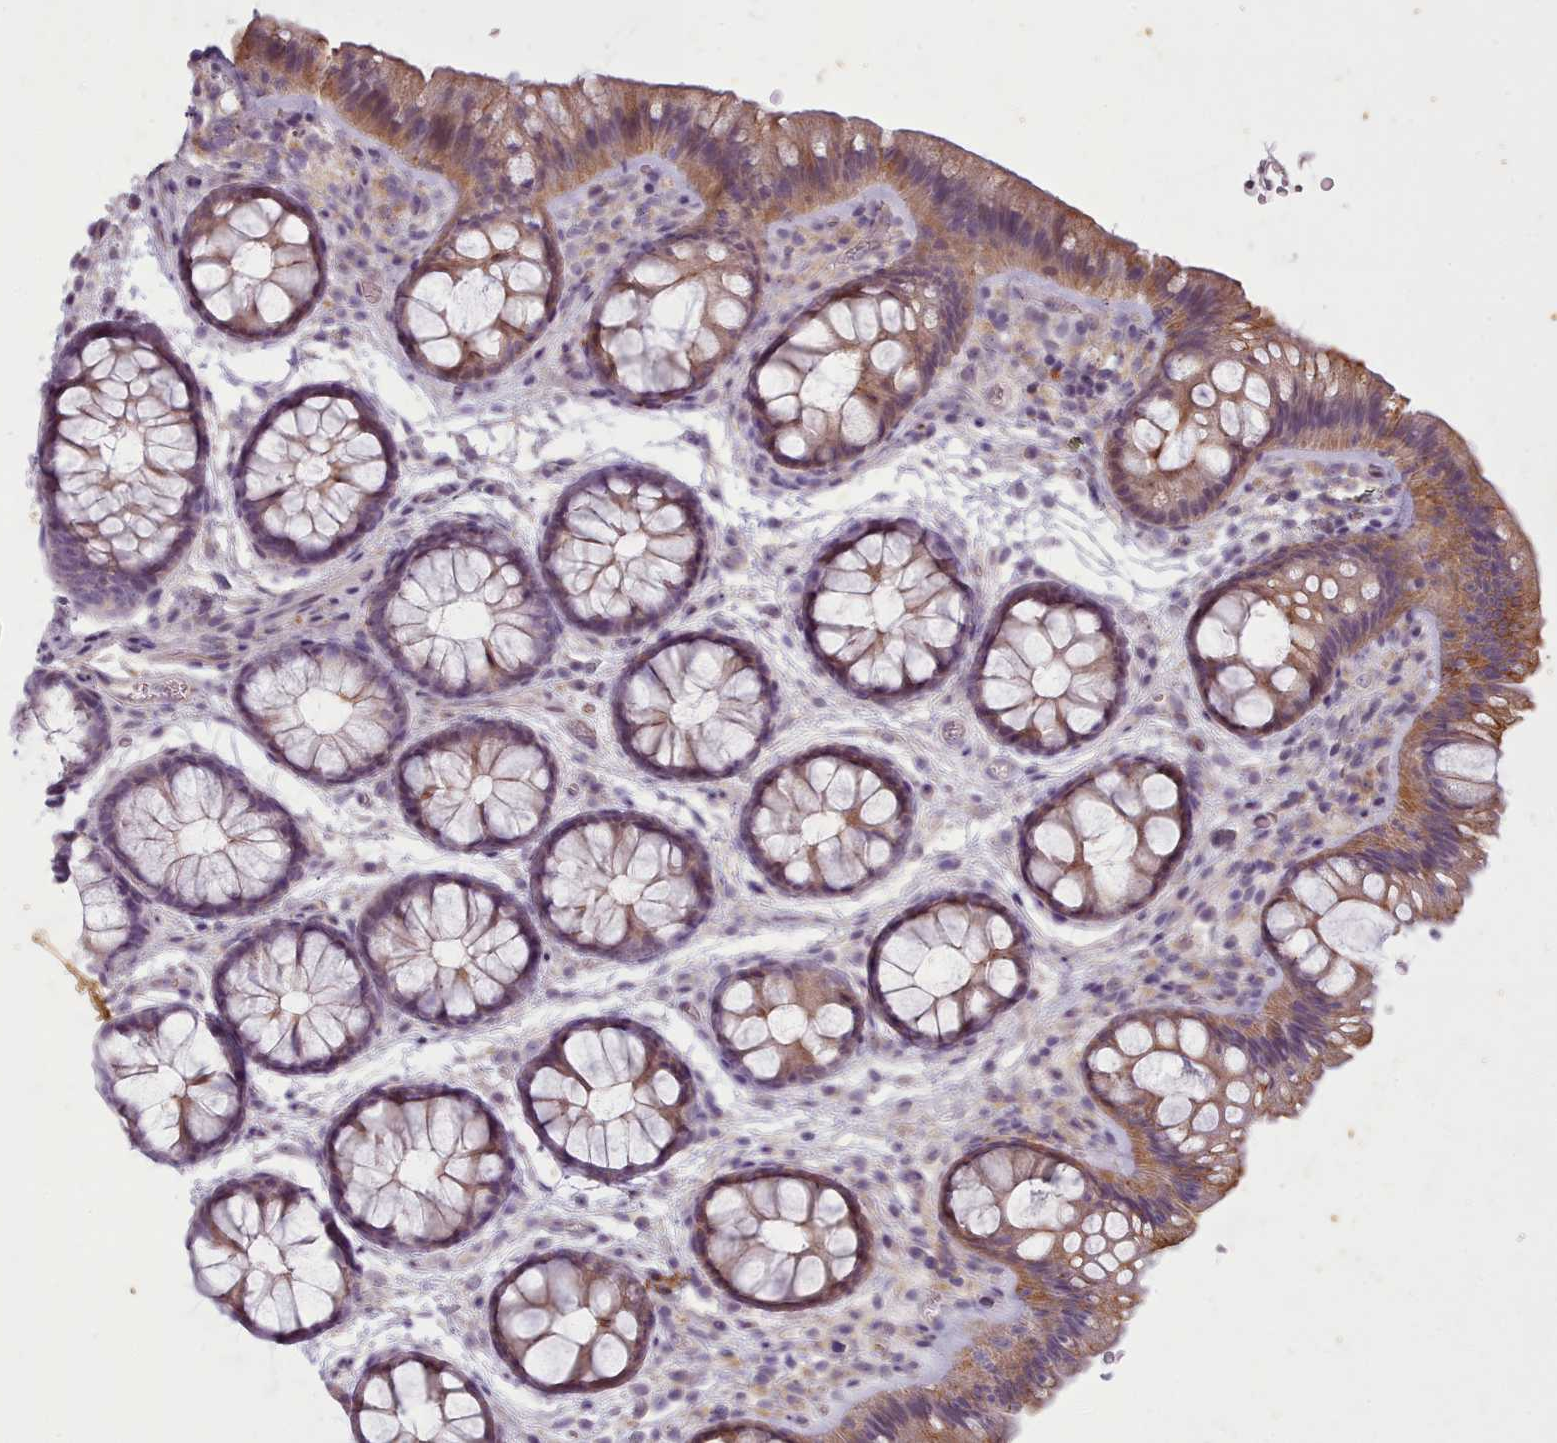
{"staining": {"intensity": "negative", "quantity": "none", "location": "none"}, "tissue": "colon", "cell_type": "Endothelial cells", "image_type": "normal", "snomed": [{"axis": "morphology", "description": "Normal tissue, NOS"}, {"axis": "topography", "description": "Colon"}], "caption": "This is an immunohistochemistry (IHC) micrograph of unremarkable human colon. There is no staining in endothelial cells.", "gene": "PLD4", "patient": {"sex": "male", "age": 46}}